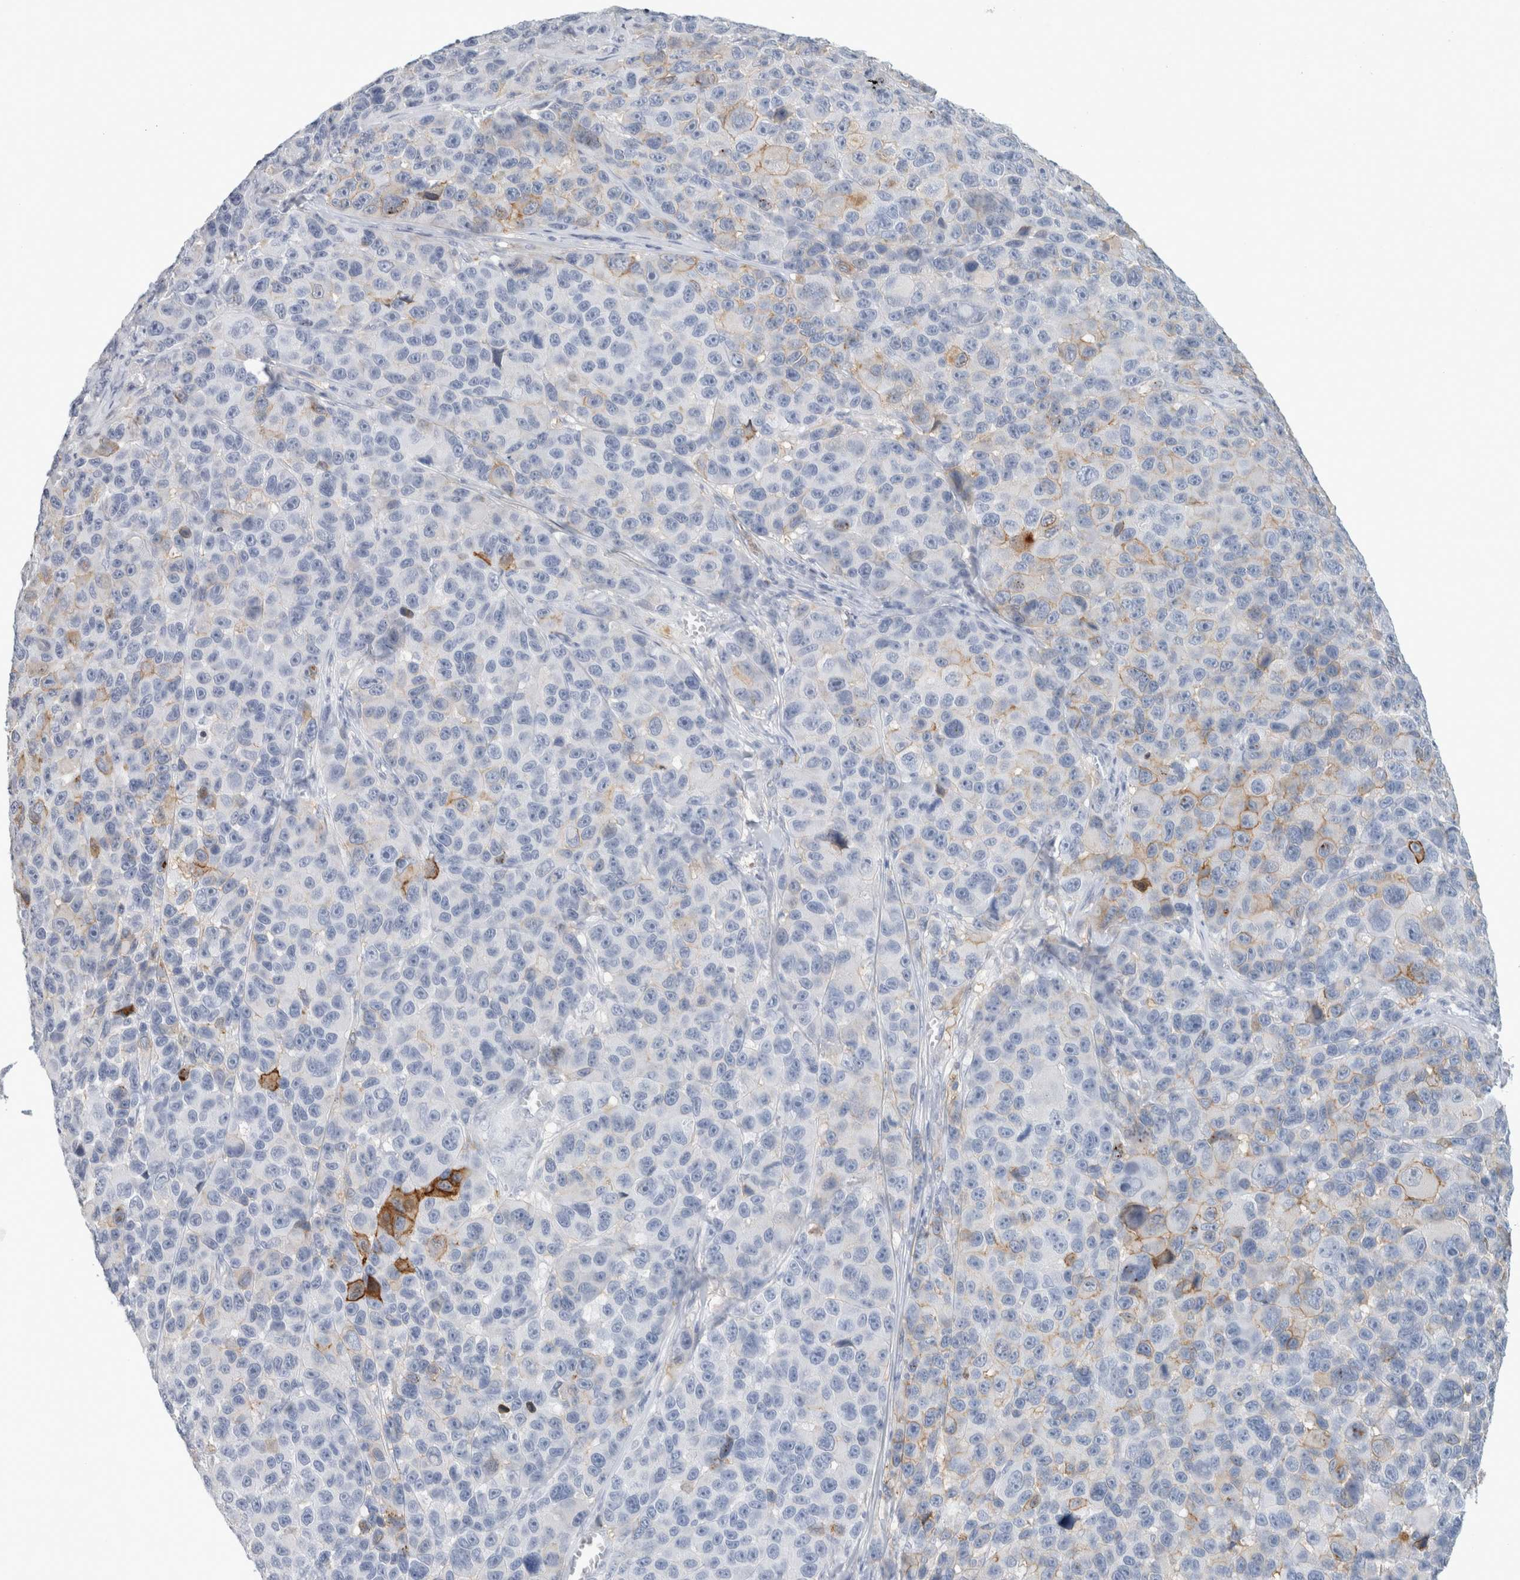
{"staining": {"intensity": "moderate", "quantity": "<25%", "location": "cytoplasmic/membranous"}, "tissue": "melanoma", "cell_type": "Tumor cells", "image_type": "cancer", "snomed": [{"axis": "morphology", "description": "Malignant melanoma, NOS"}, {"axis": "topography", "description": "Skin"}], "caption": "Approximately <25% of tumor cells in malignant melanoma show moderate cytoplasmic/membranous protein staining as visualized by brown immunohistochemical staining.", "gene": "P2RY2", "patient": {"sex": "male", "age": 53}}